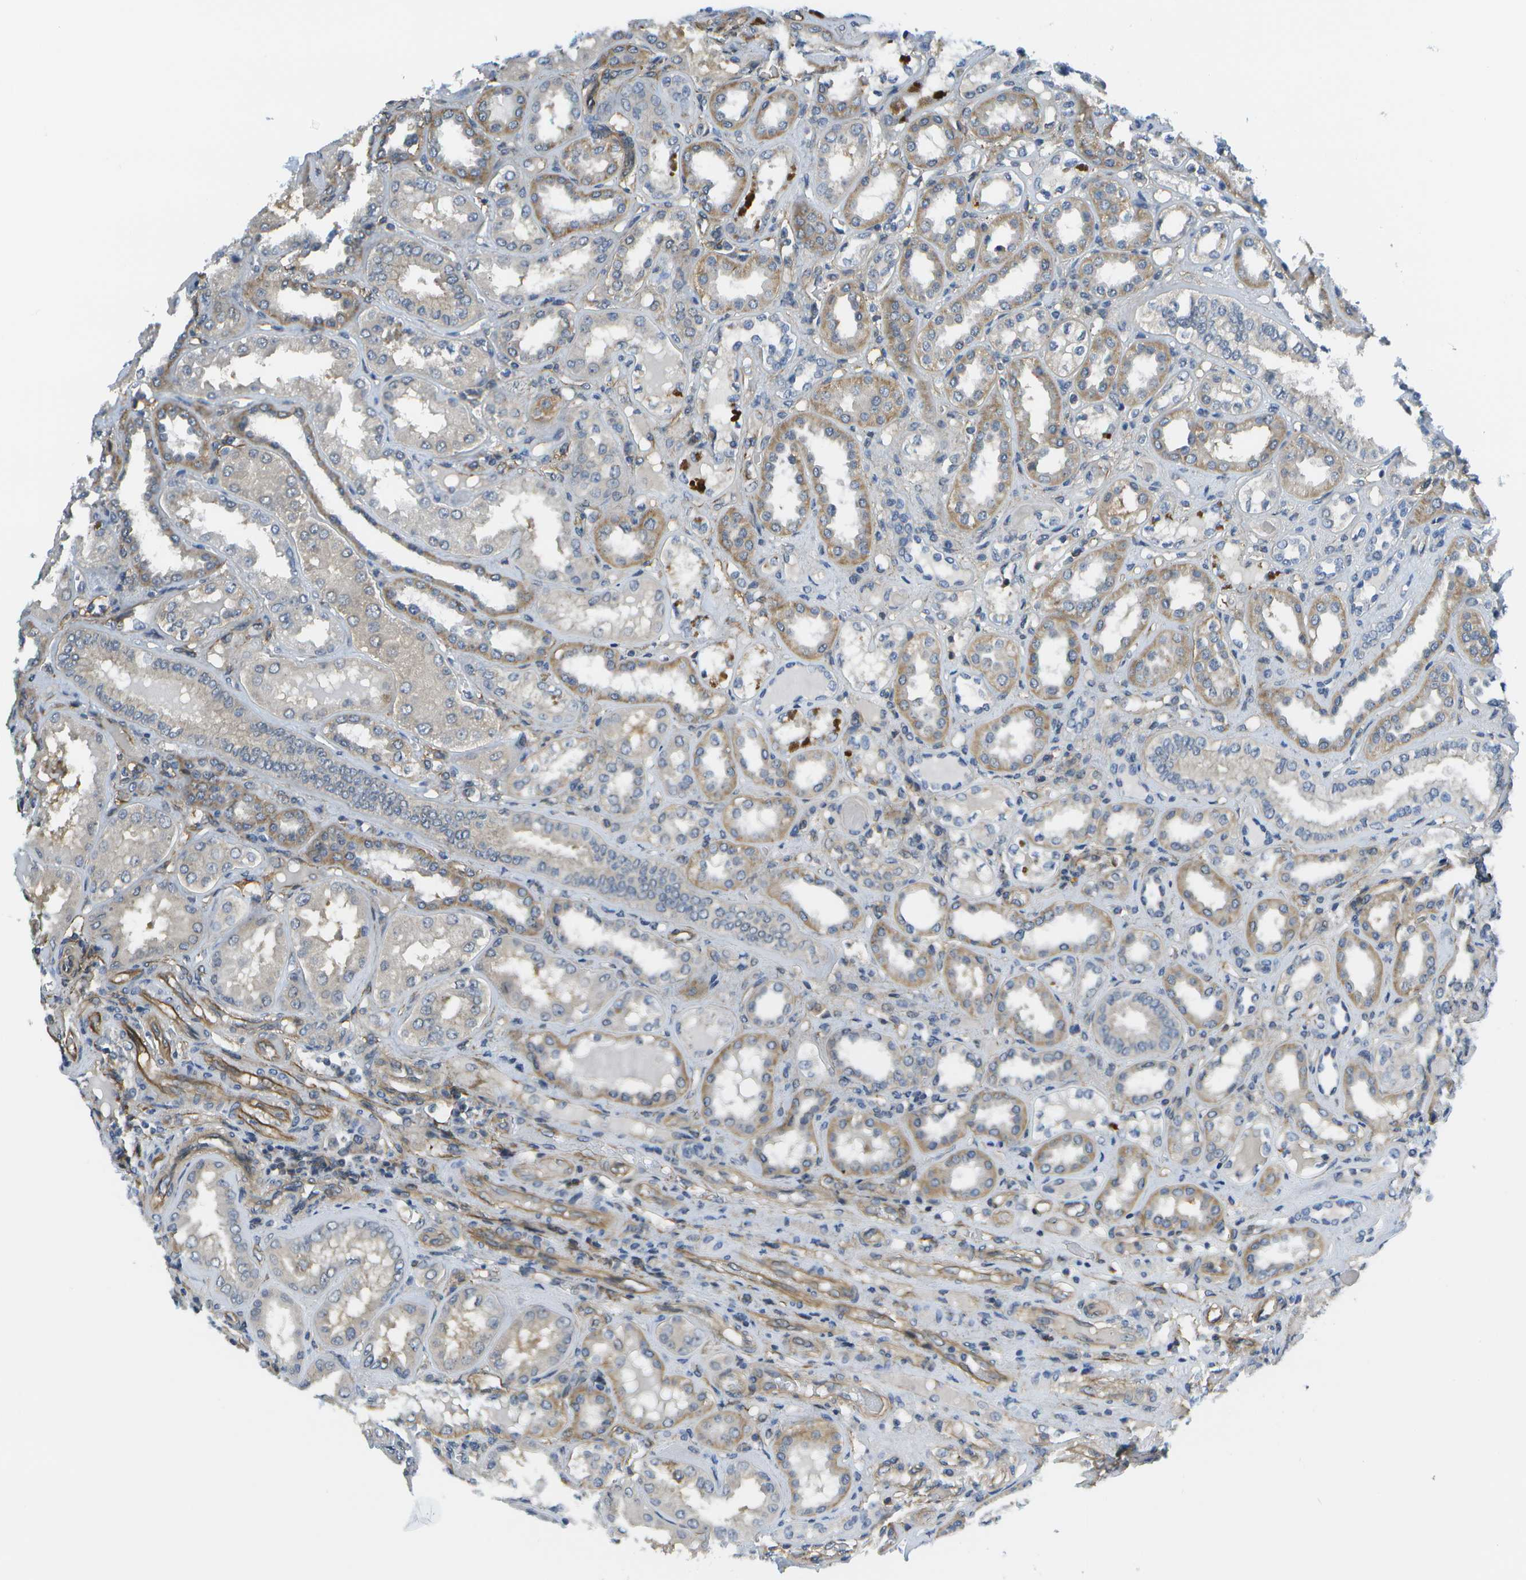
{"staining": {"intensity": "negative", "quantity": "none", "location": "none"}, "tissue": "kidney", "cell_type": "Cells in glomeruli", "image_type": "normal", "snomed": [{"axis": "morphology", "description": "Normal tissue, NOS"}, {"axis": "topography", "description": "Kidney"}], "caption": "Kidney was stained to show a protein in brown. There is no significant positivity in cells in glomeruli. (DAB immunohistochemistry visualized using brightfield microscopy, high magnification).", "gene": "KIAA0040", "patient": {"sex": "female", "age": 56}}